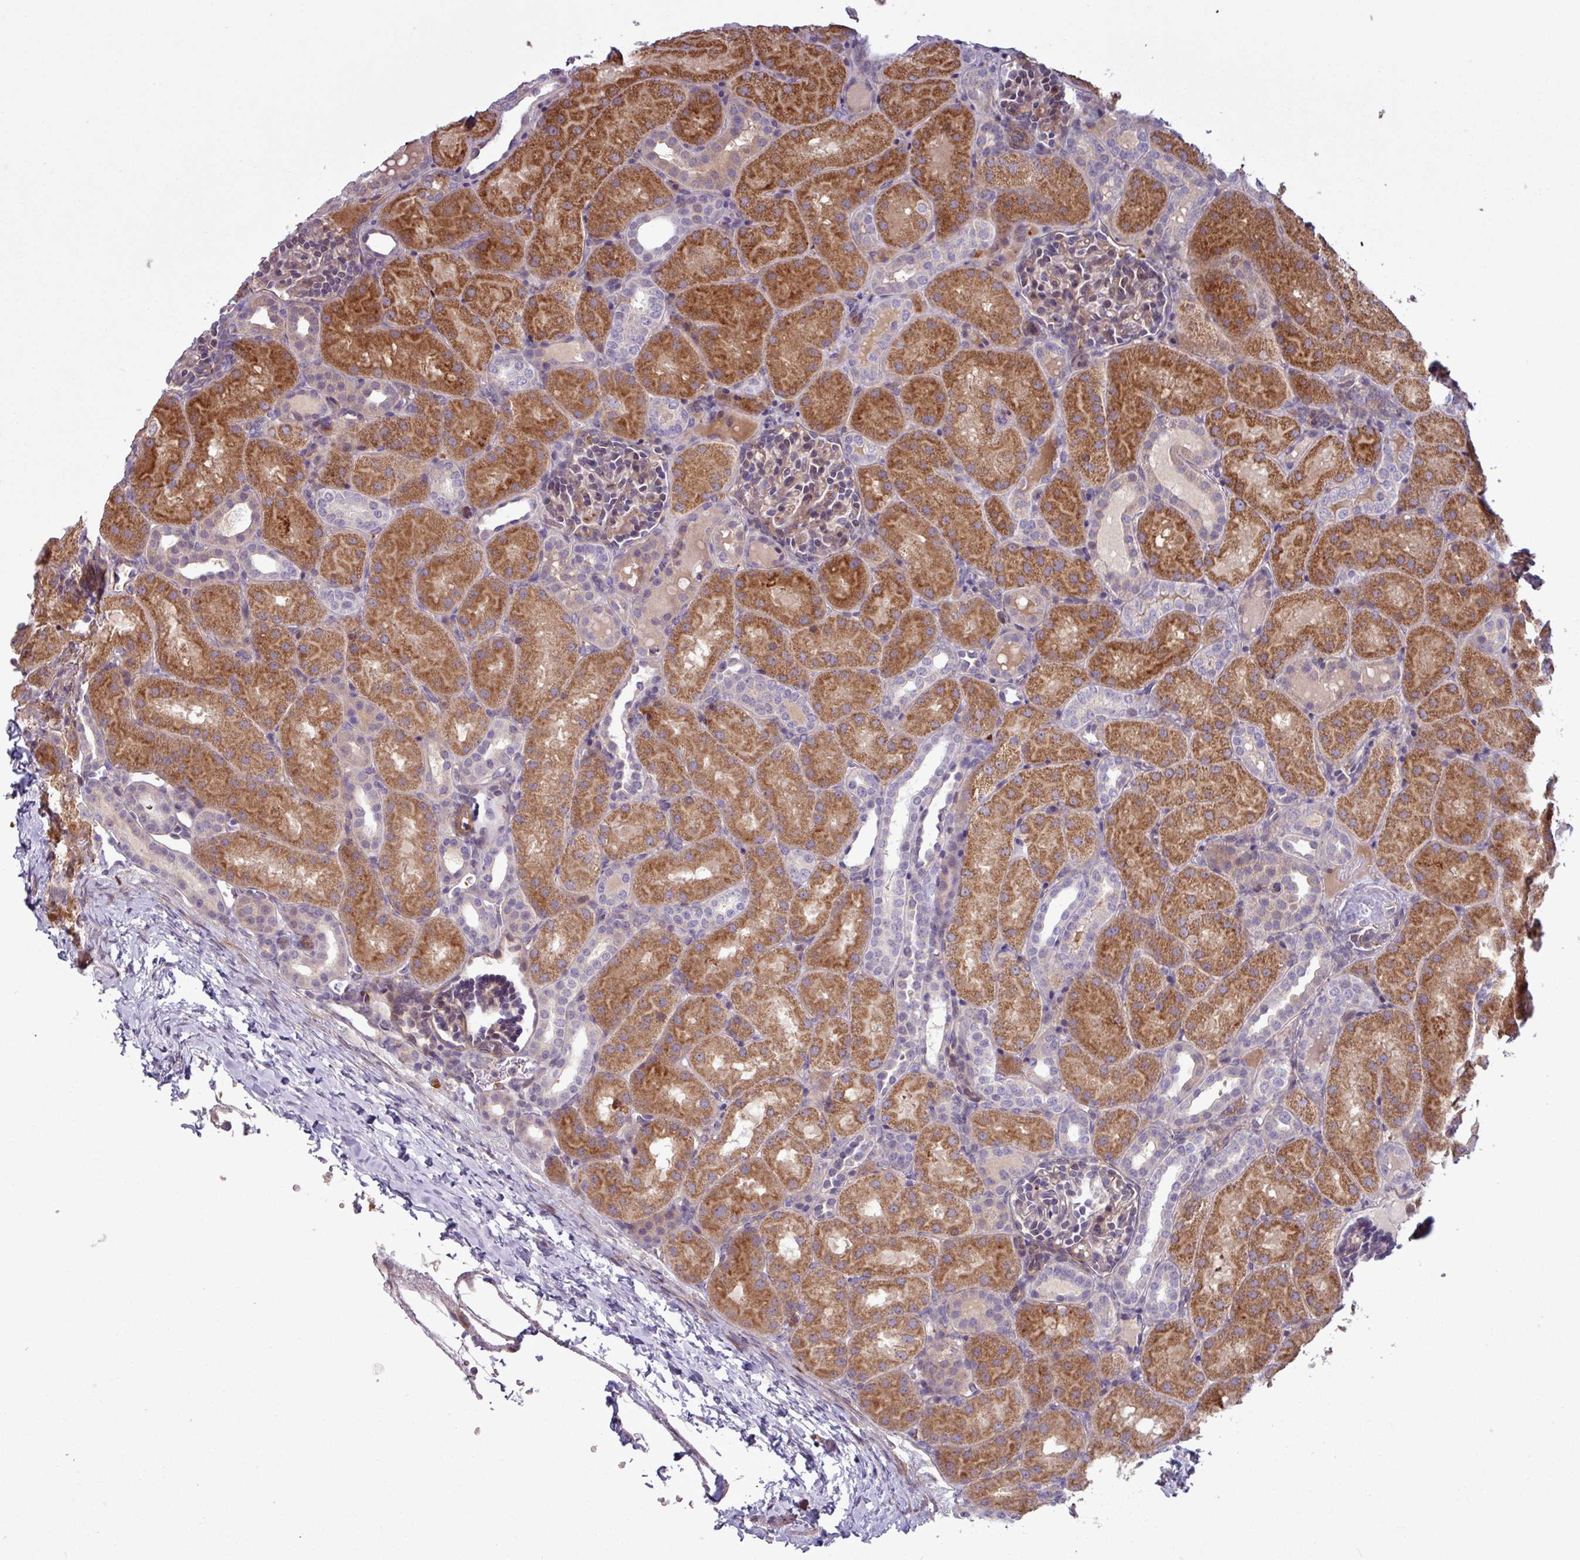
{"staining": {"intensity": "weak", "quantity": "25%-75%", "location": "cytoplasmic/membranous"}, "tissue": "kidney", "cell_type": "Cells in glomeruli", "image_type": "normal", "snomed": [{"axis": "morphology", "description": "Normal tissue, NOS"}, {"axis": "topography", "description": "Kidney"}], "caption": "Weak cytoplasmic/membranous staining is seen in about 25%-75% of cells in glomeruli in normal kidney. (Stains: DAB (3,3'-diaminobenzidine) in brown, nuclei in blue, Microscopy: brightfield microscopy at high magnification).", "gene": "PCED1A", "patient": {"sex": "male", "age": 1}}